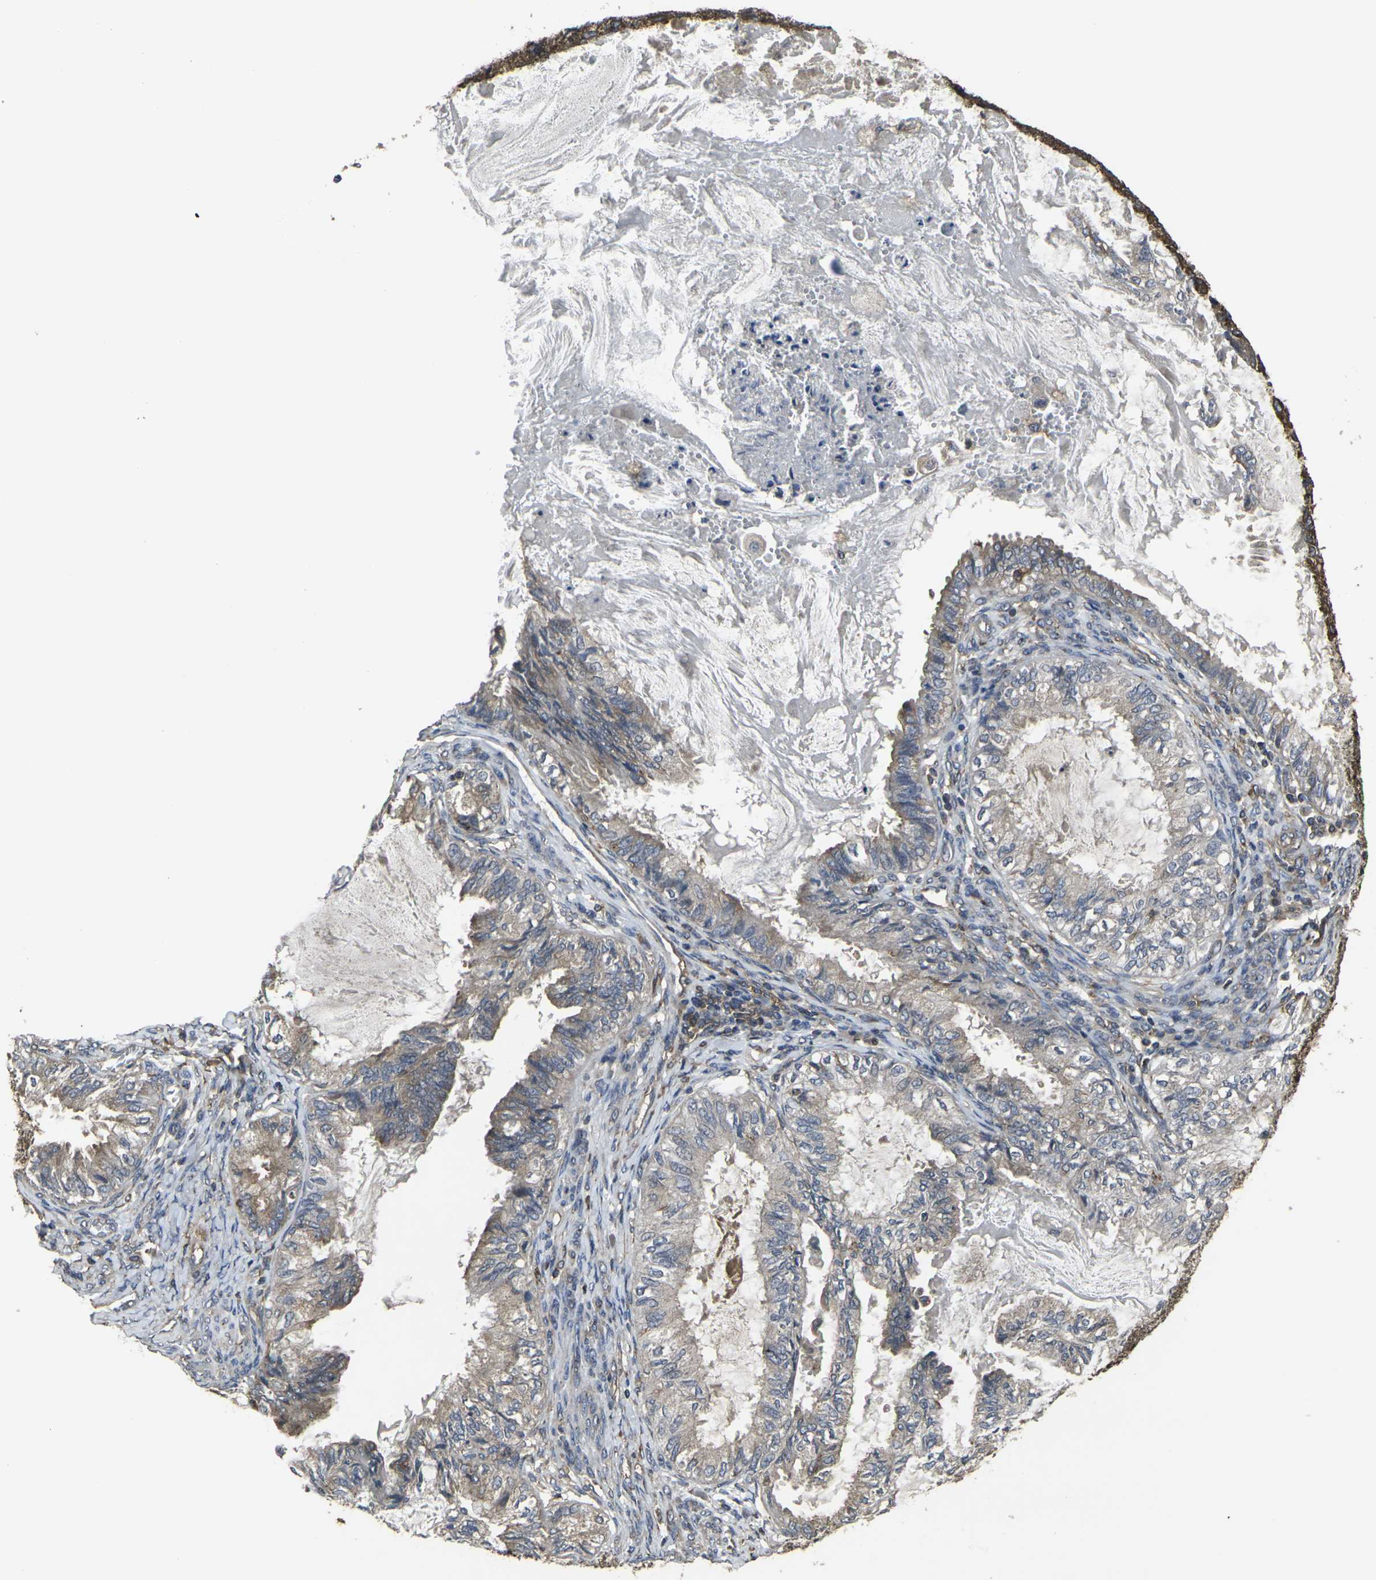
{"staining": {"intensity": "weak", "quantity": ">75%", "location": "cytoplasmic/membranous"}, "tissue": "cervical cancer", "cell_type": "Tumor cells", "image_type": "cancer", "snomed": [{"axis": "morphology", "description": "Normal tissue, NOS"}, {"axis": "morphology", "description": "Adenocarcinoma, NOS"}, {"axis": "topography", "description": "Cervix"}, {"axis": "topography", "description": "Endometrium"}], "caption": "The immunohistochemical stain highlights weak cytoplasmic/membranous staining in tumor cells of cervical cancer tissue.", "gene": "PRKACB", "patient": {"sex": "female", "age": 86}}